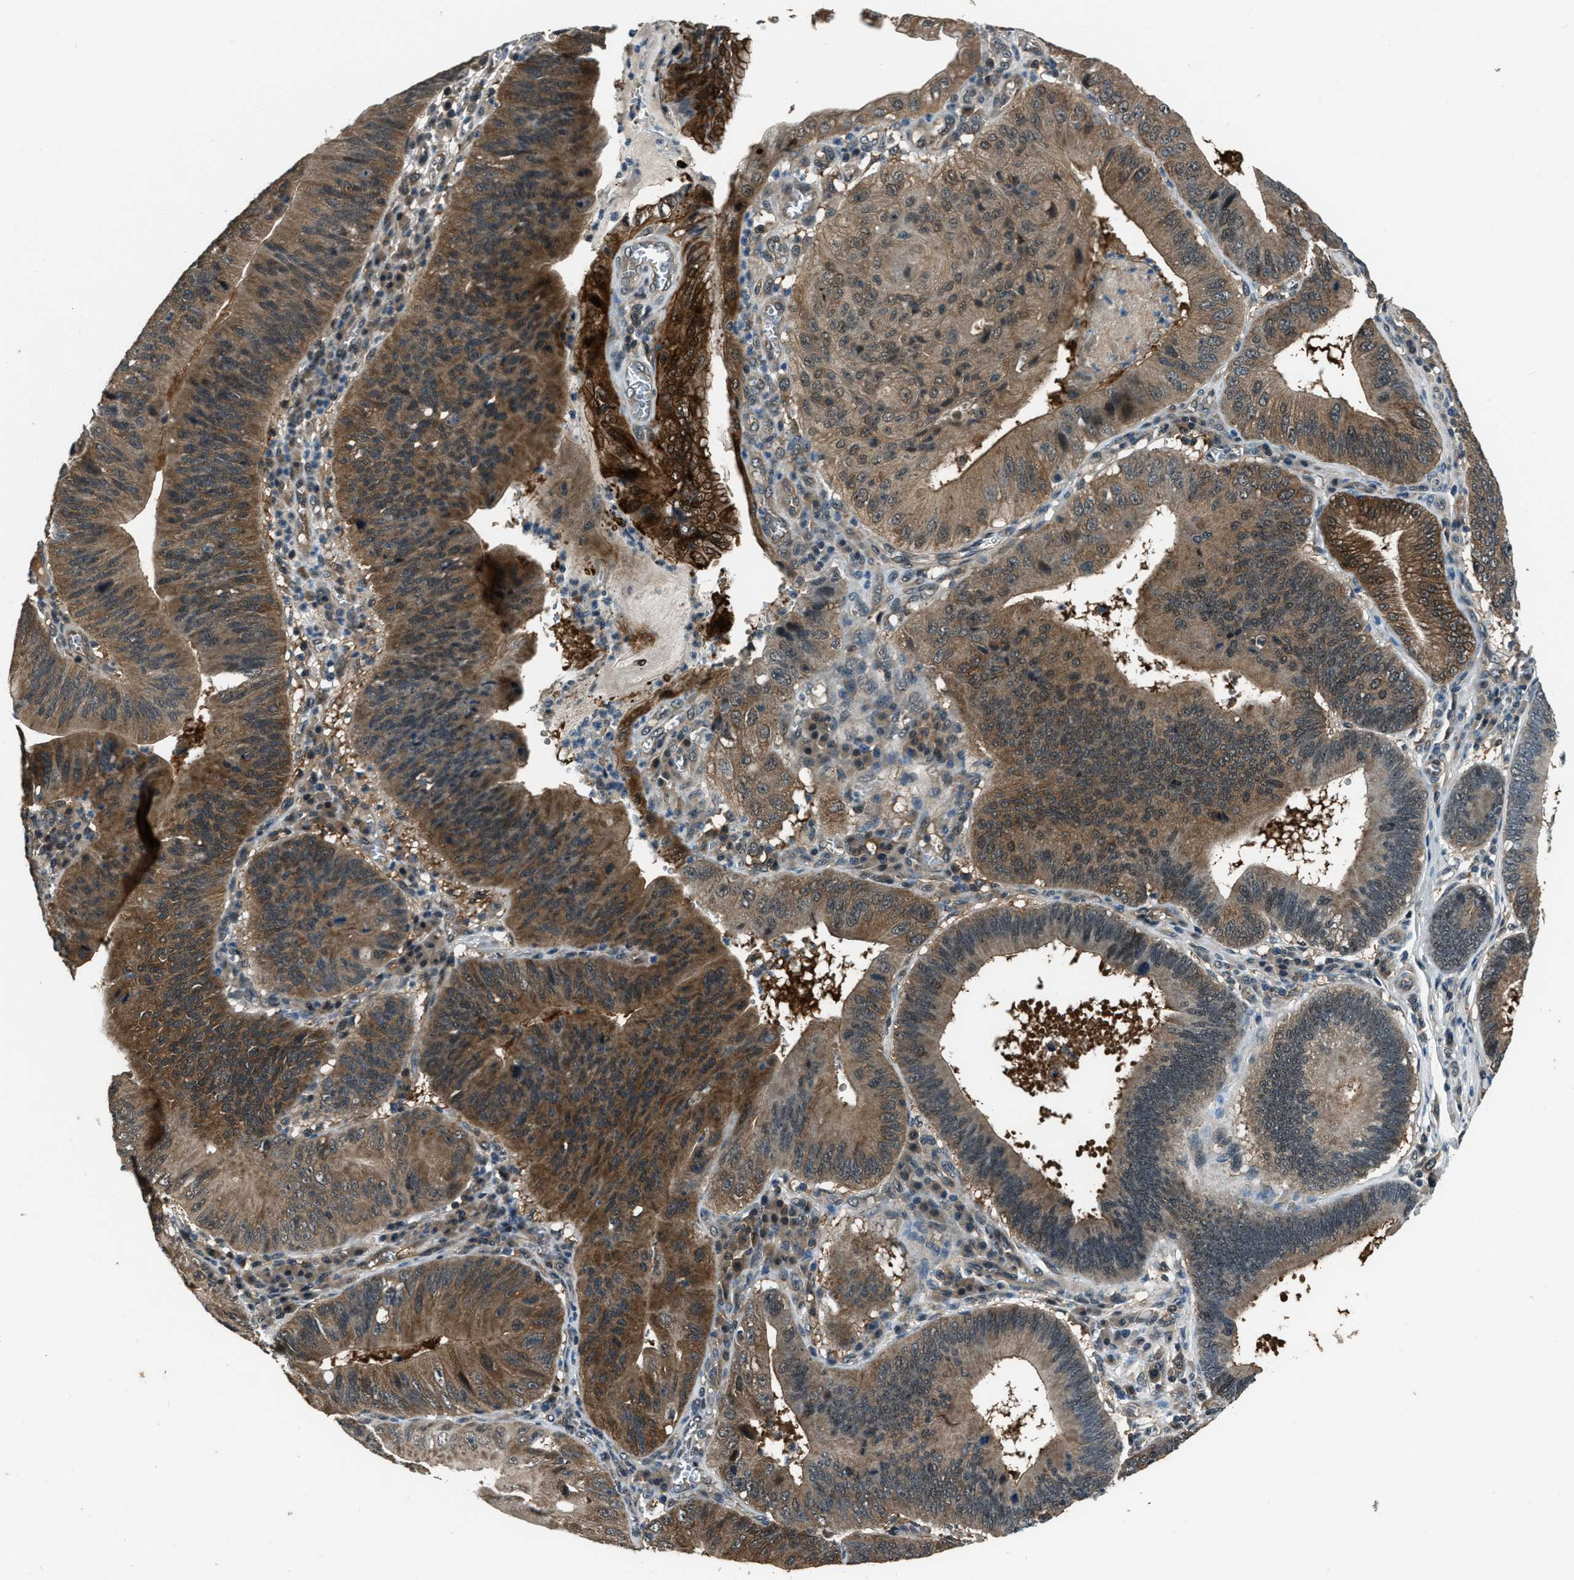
{"staining": {"intensity": "moderate", "quantity": ">75%", "location": "cytoplasmic/membranous"}, "tissue": "stomach cancer", "cell_type": "Tumor cells", "image_type": "cancer", "snomed": [{"axis": "morphology", "description": "Adenocarcinoma, NOS"}, {"axis": "topography", "description": "Stomach"}], "caption": "Immunohistochemical staining of adenocarcinoma (stomach) shows medium levels of moderate cytoplasmic/membranous staining in about >75% of tumor cells.", "gene": "NUDCD3", "patient": {"sex": "male", "age": 59}}